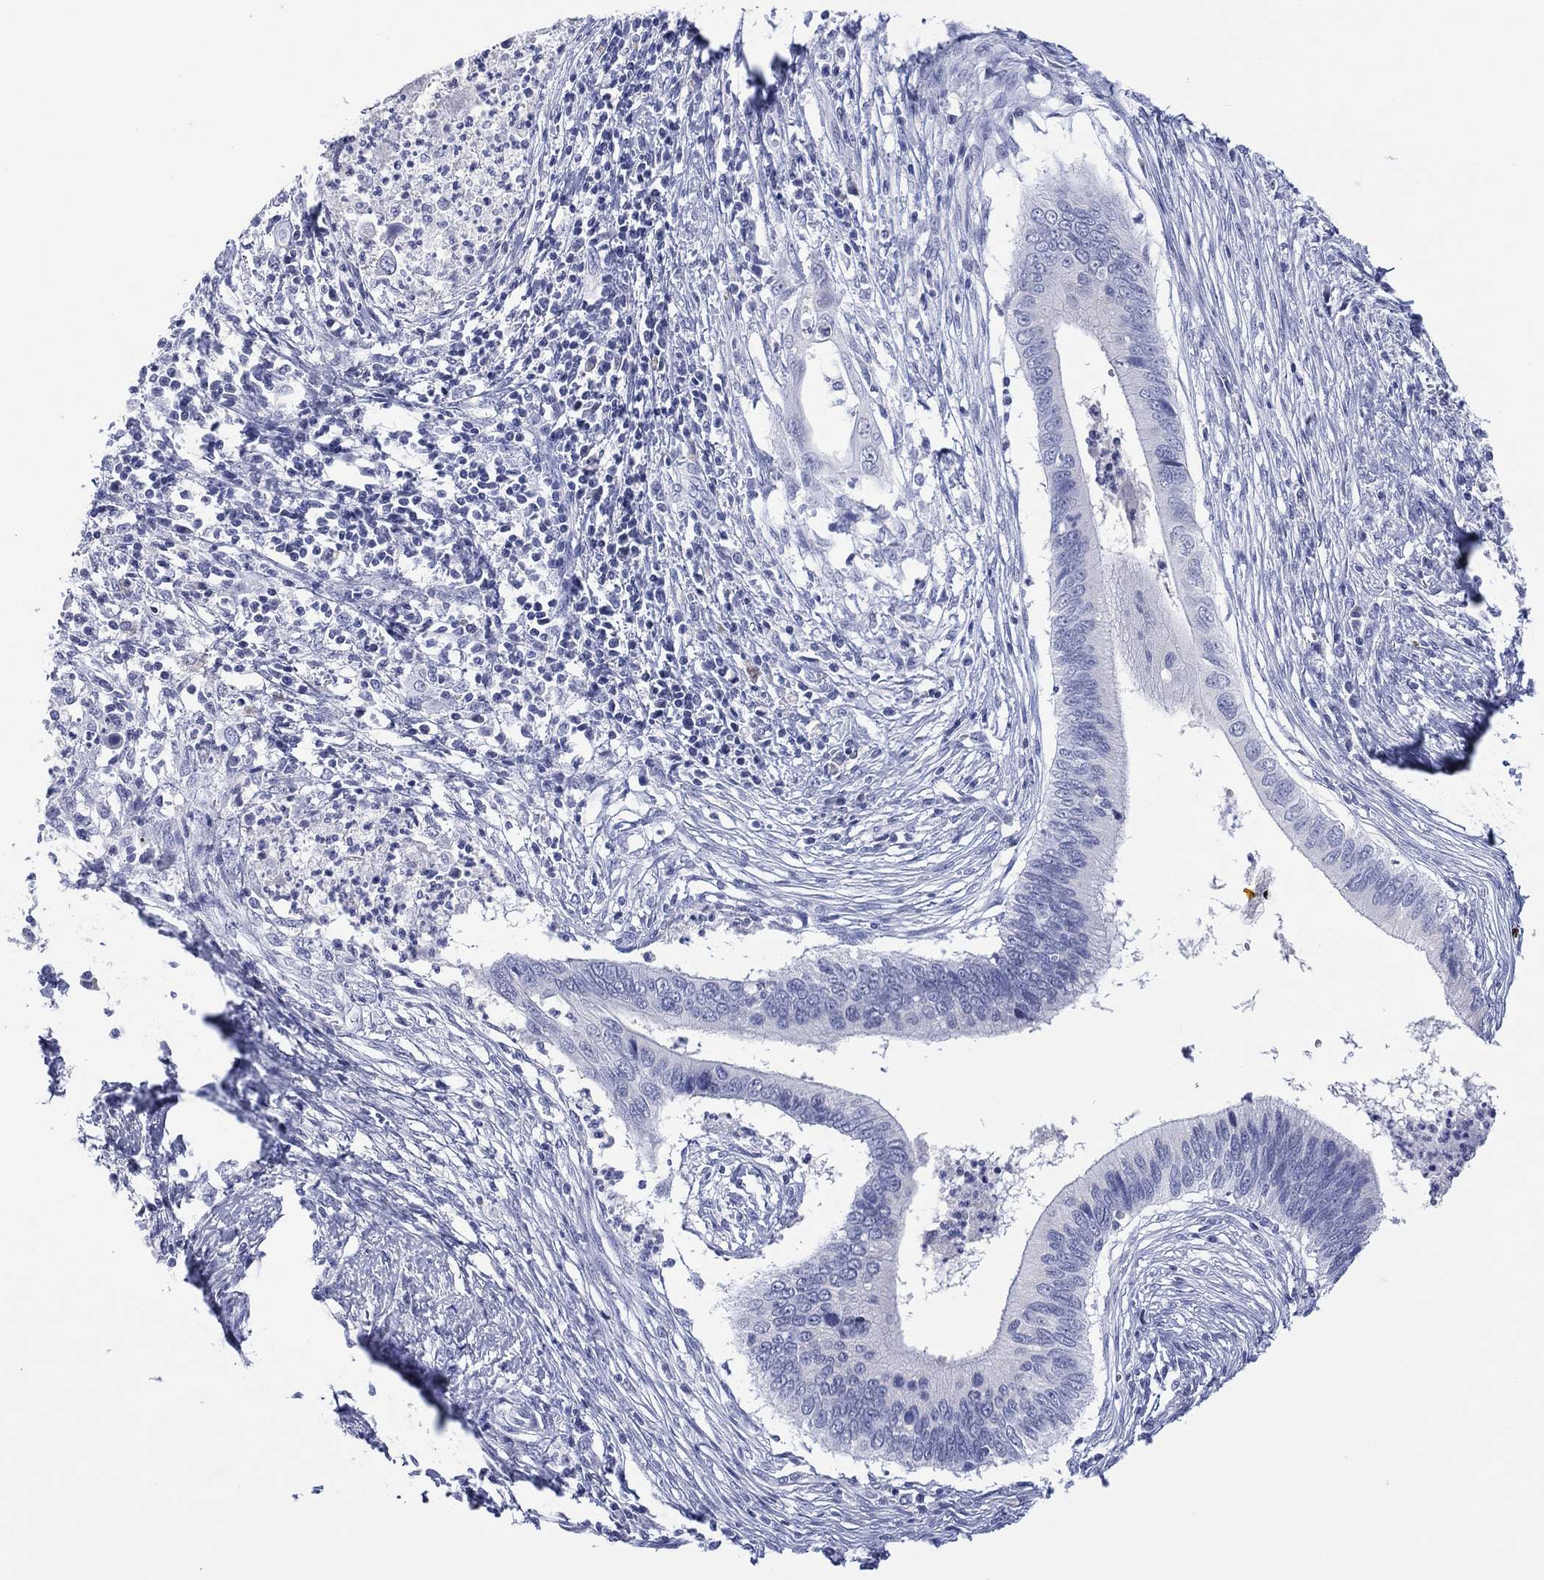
{"staining": {"intensity": "negative", "quantity": "none", "location": "none"}, "tissue": "cervical cancer", "cell_type": "Tumor cells", "image_type": "cancer", "snomed": [{"axis": "morphology", "description": "Adenocarcinoma, NOS"}, {"axis": "topography", "description": "Cervix"}], "caption": "High magnification brightfield microscopy of cervical cancer (adenocarcinoma) stained with DAB (3,3'-diaminobenzidine) (brown) and counterstained with hematoxylin (blue): tumor cells show no significant positivity. Brightfield microscopy of immunohistochemistry (IHC) stained with DAB (3,3'-diaminobenzidine) (brown) and hematoxylin (blue), captured at high magnification.", "gene": "UTF1", "patient": {"sex": "female", "age": 42}}